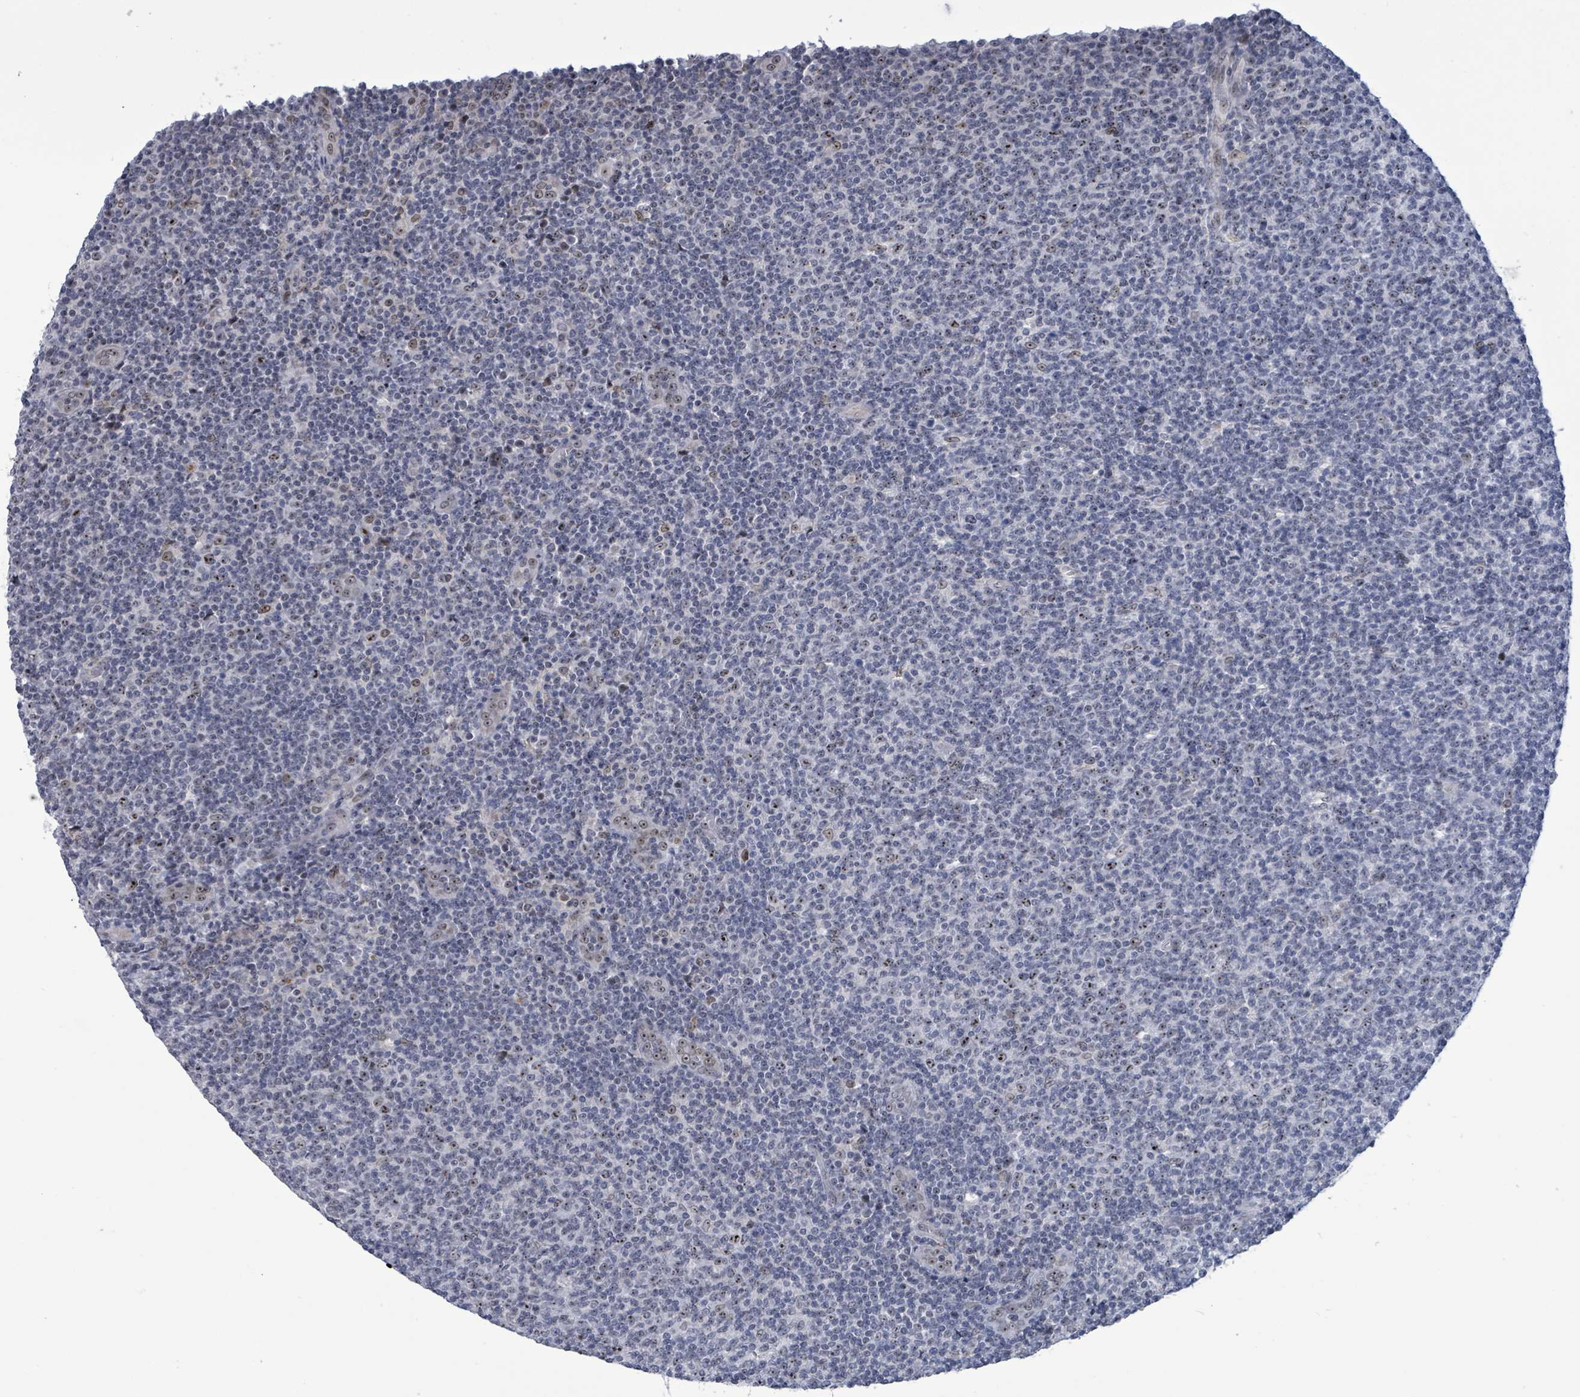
{"staining": {"intensity": "negative", "quantity": "none", "location": "none"}, "tissue": "lymphoma", "cell_type": "Tumor cells", "image_type": "cancer", "snomed": [{"axis": "morphology", "description": "Malignant lymphoma, non-Hodgkin's type, Low grade"}, {"axis": "topography", "description": "Lymph node"}], "caption": "A photomicrograph of human low-grade malignant lymphoma, non-Hodgkin's type is negative for staining in tumor cells.", "gene": "RRN3", "patient": {"sex": "male", "age": 66}}